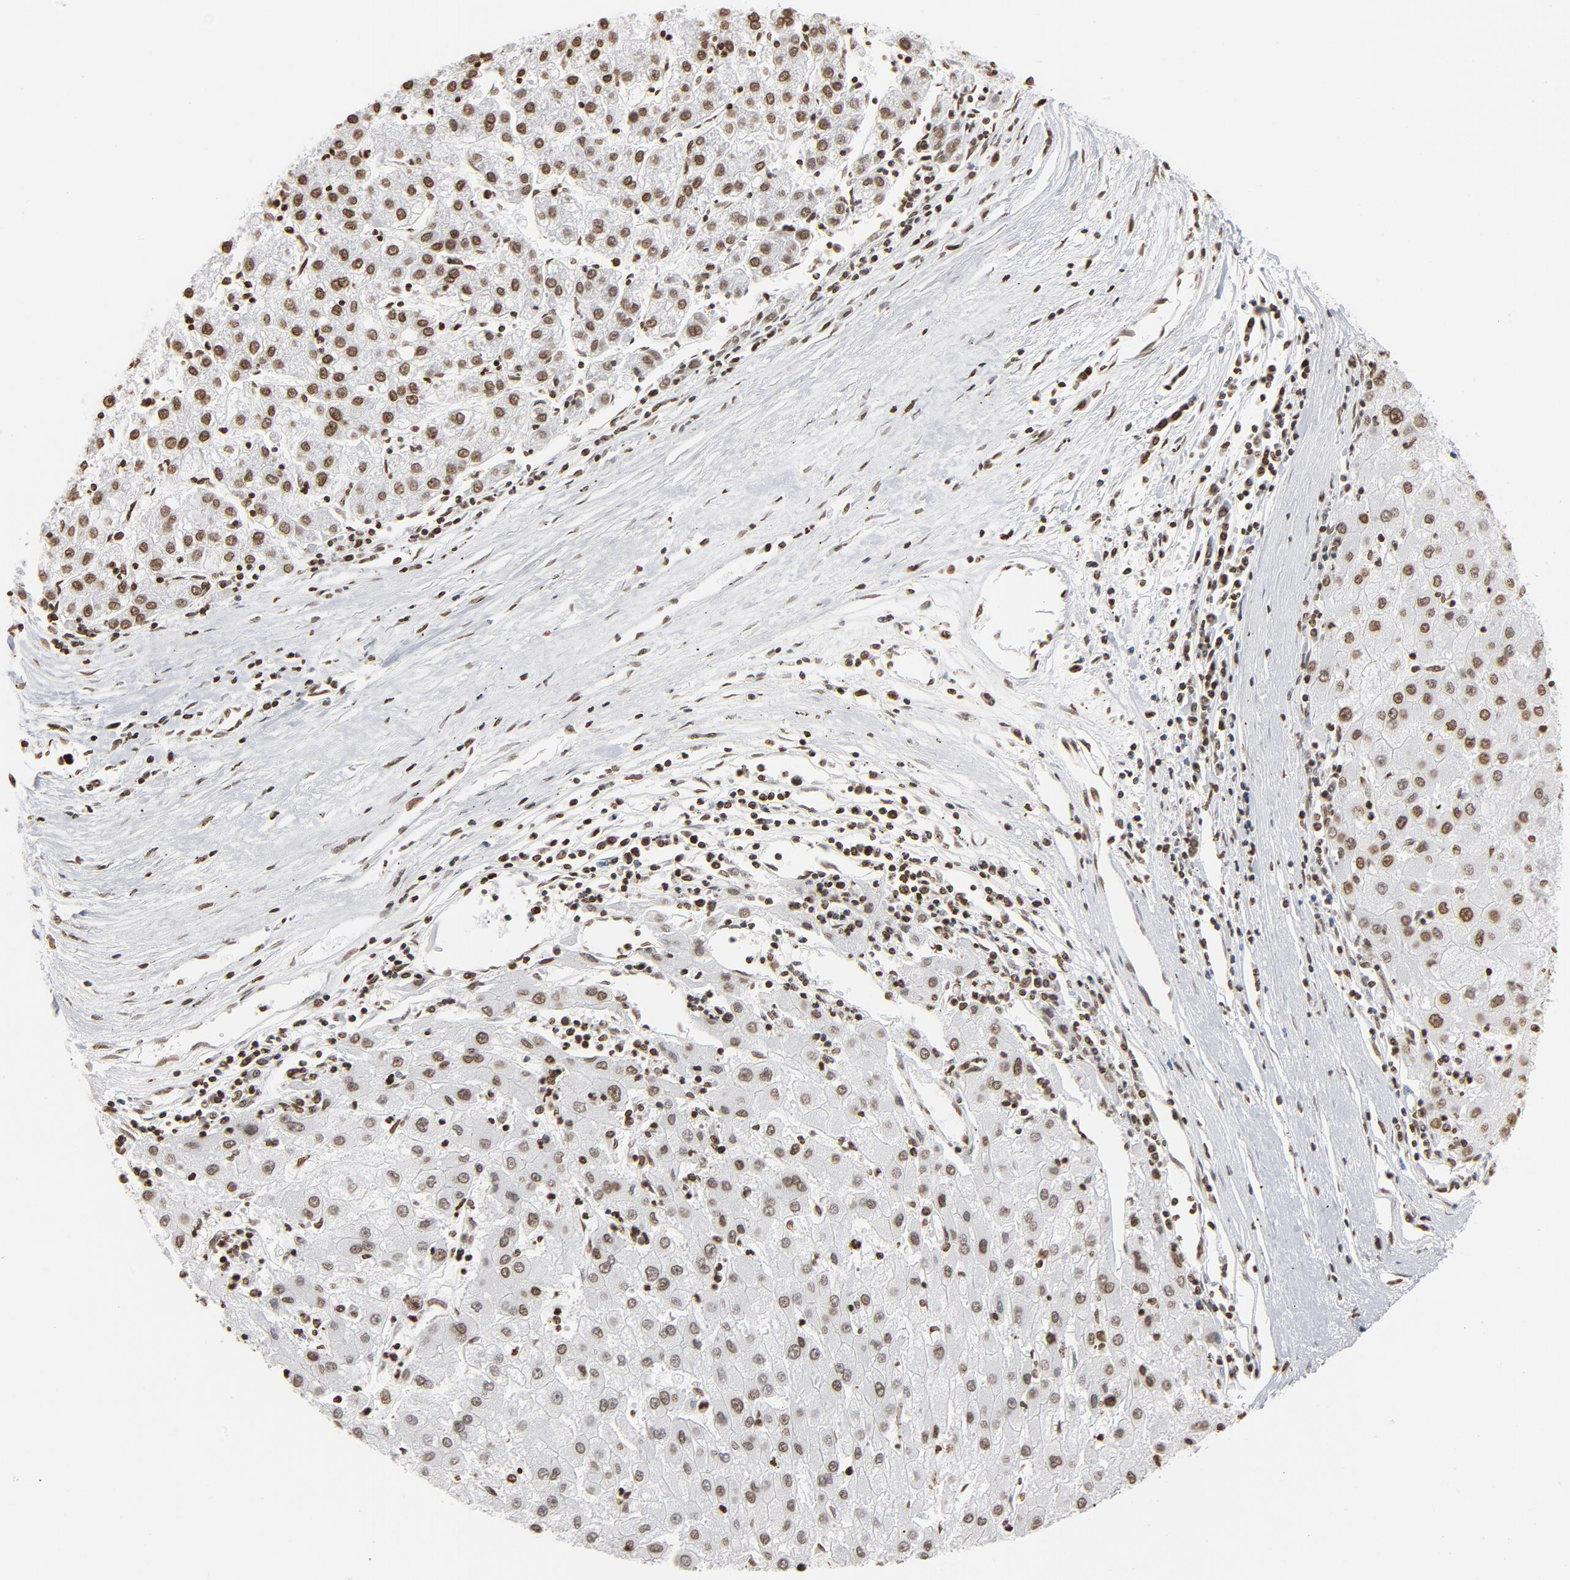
{"staining": {"intensity": "moderate", "quantity": ">75%", "location": "nuclear"}, "tissue": "liver cancer", "cell_type": "Tumor cells", "image_type": "cancer", "snomed": [{"axis": "morphology", "description": "Carcinoma, Hepatocellular, NOS"}, {"axis": "topography", "description": "Liver"}], "caption": "Tumor cells reveal medium levels of moderate nuclear staining in approximately >75% of cells in liver cancer (hepatocellular carcinoma). (brown staining indicates protein expression, while blue staining denotes nuclei).", "gene": "H2AC12", "patient": {"sex": "male", "age": 72}}